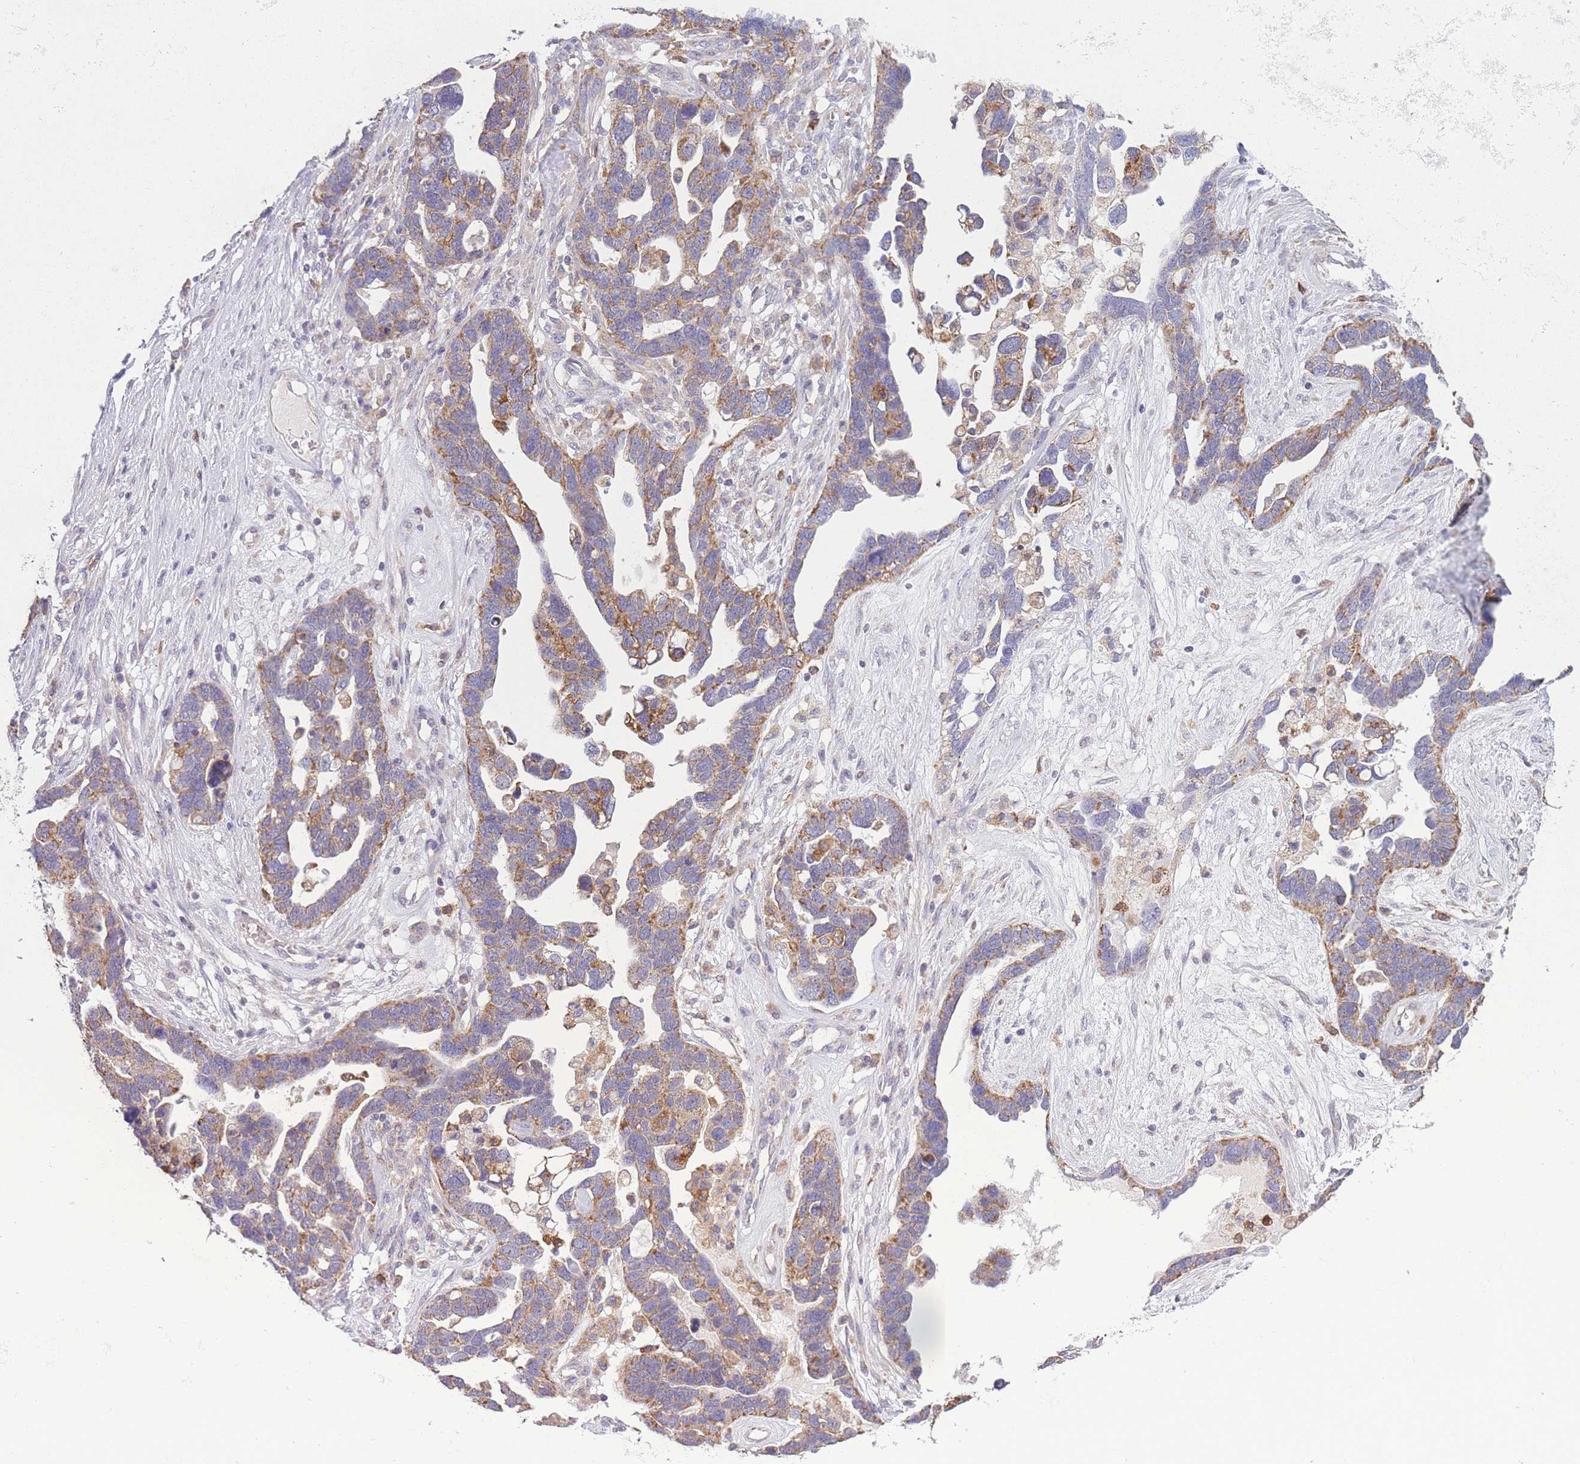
{"staining": {"intensity": "moderate", "quantity": ">75%", "location": "cytoplasmic/membranous"}, "tissue": "ovarian cancer", "cell_type": "Tumor cells", "image_type": "cancer", "snomed": [{"axis": "morphology", "description": "Cystadenocarcinoma, serous, NOS"}, {"axis": "topography", "description": "Ovary"}], "caption": "Ovarian serous cystadenocarcinoma tissue demonstrates moderate cytoplasmic/membranous staining in about >75% of tumor cells", "gene": "PRAM1", "patient": {"sex": "female", "age": 54}}